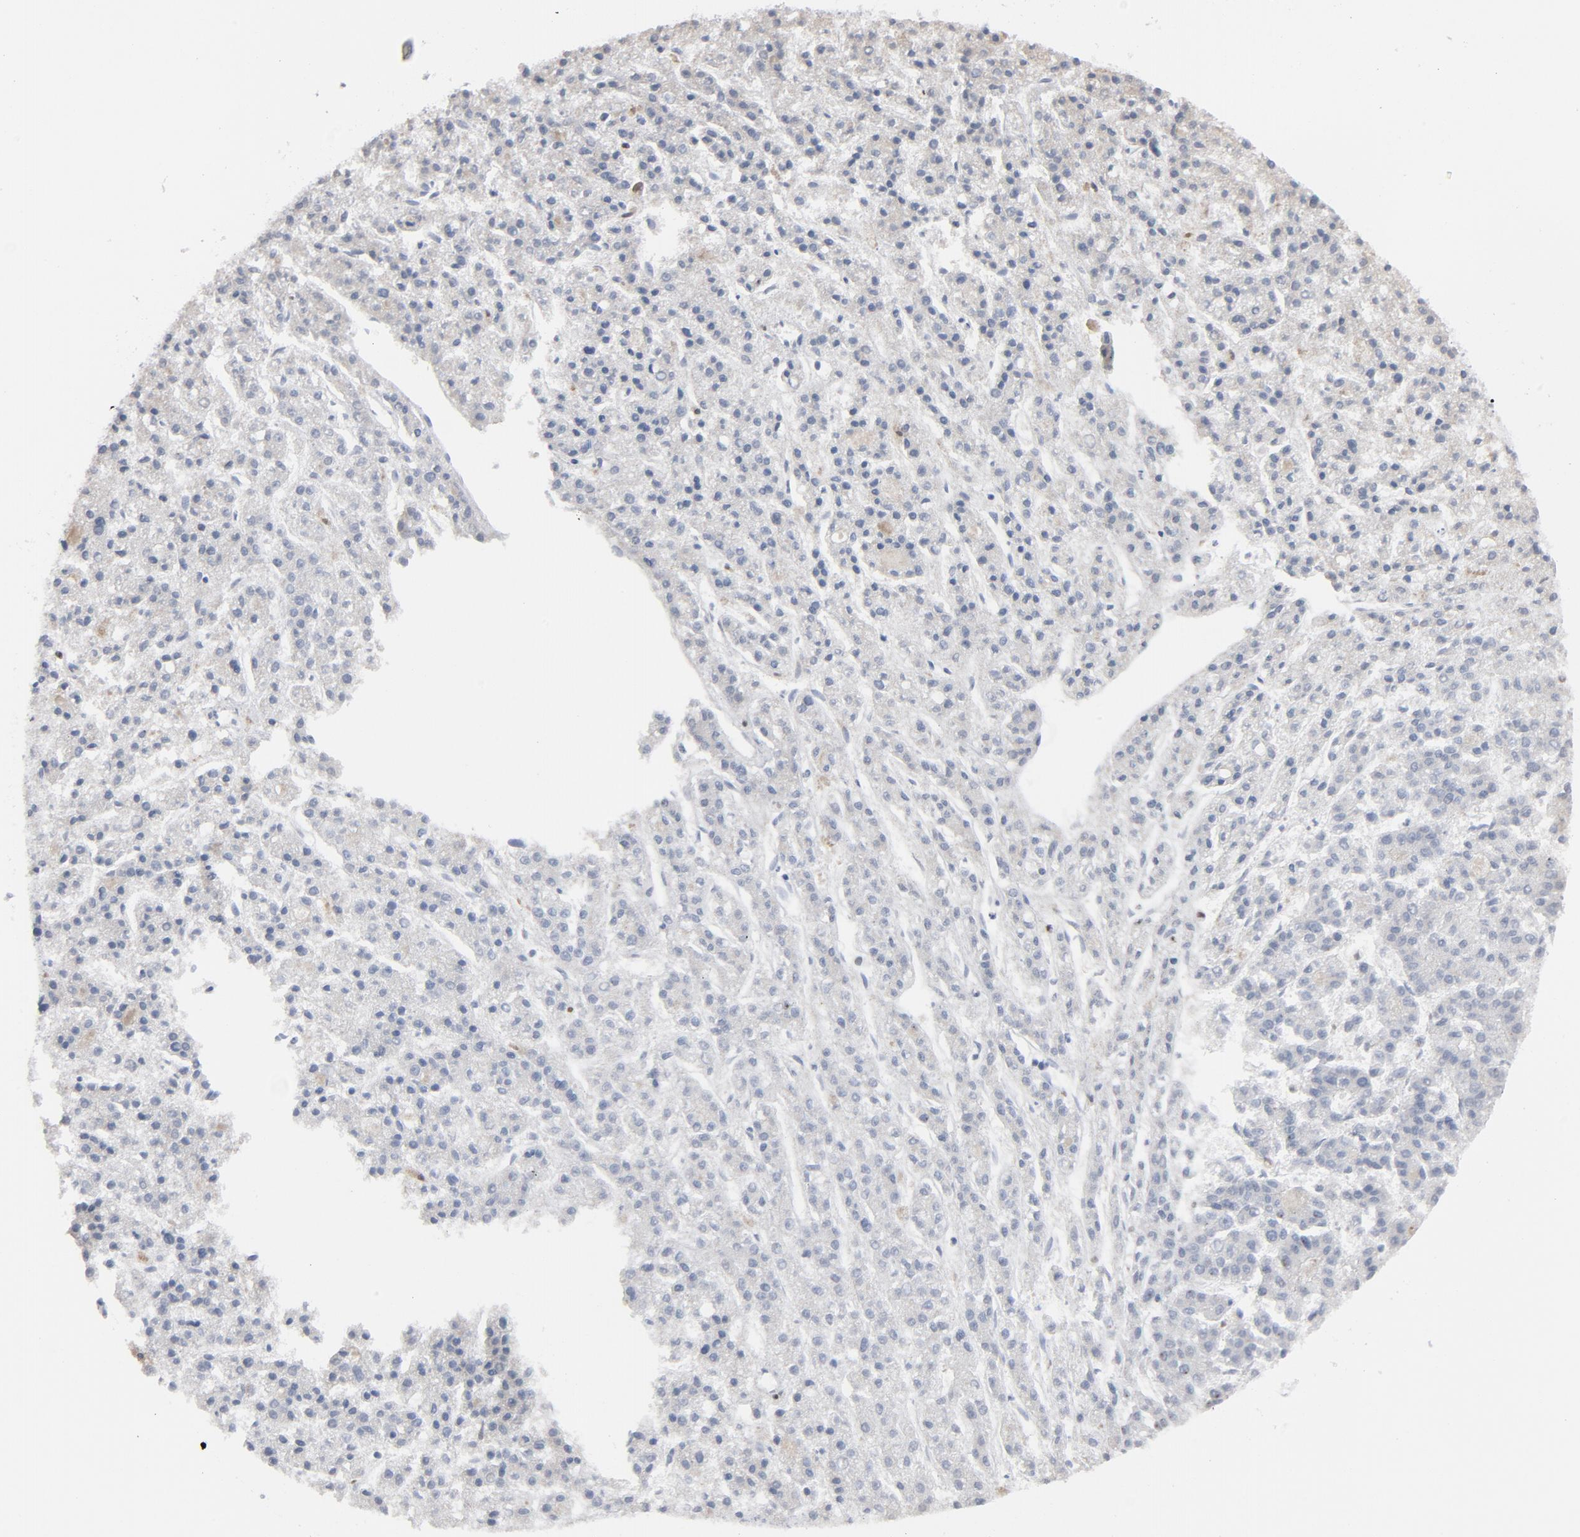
{"staining": {"intensity": "negative", "quantity": "none", "location": "none"}, "tissue": "liver cancer", "cell_type": "Tumor cells", "image_type": "cancer", "snomed": [{"axis": "morphology", "description": "Carcinoma, Hepatocellular, NOS"}, {"axis": "topography", "description": "Liver"}], "caption": "An immunohistochemistry histopathology image of liver hepatocellular carcinoma is shown. There is no staining in tumor cells of liver hepatocellular carcinoma.", "gene": "SPI1", "patient": {"sex": "male", "age": 70}}